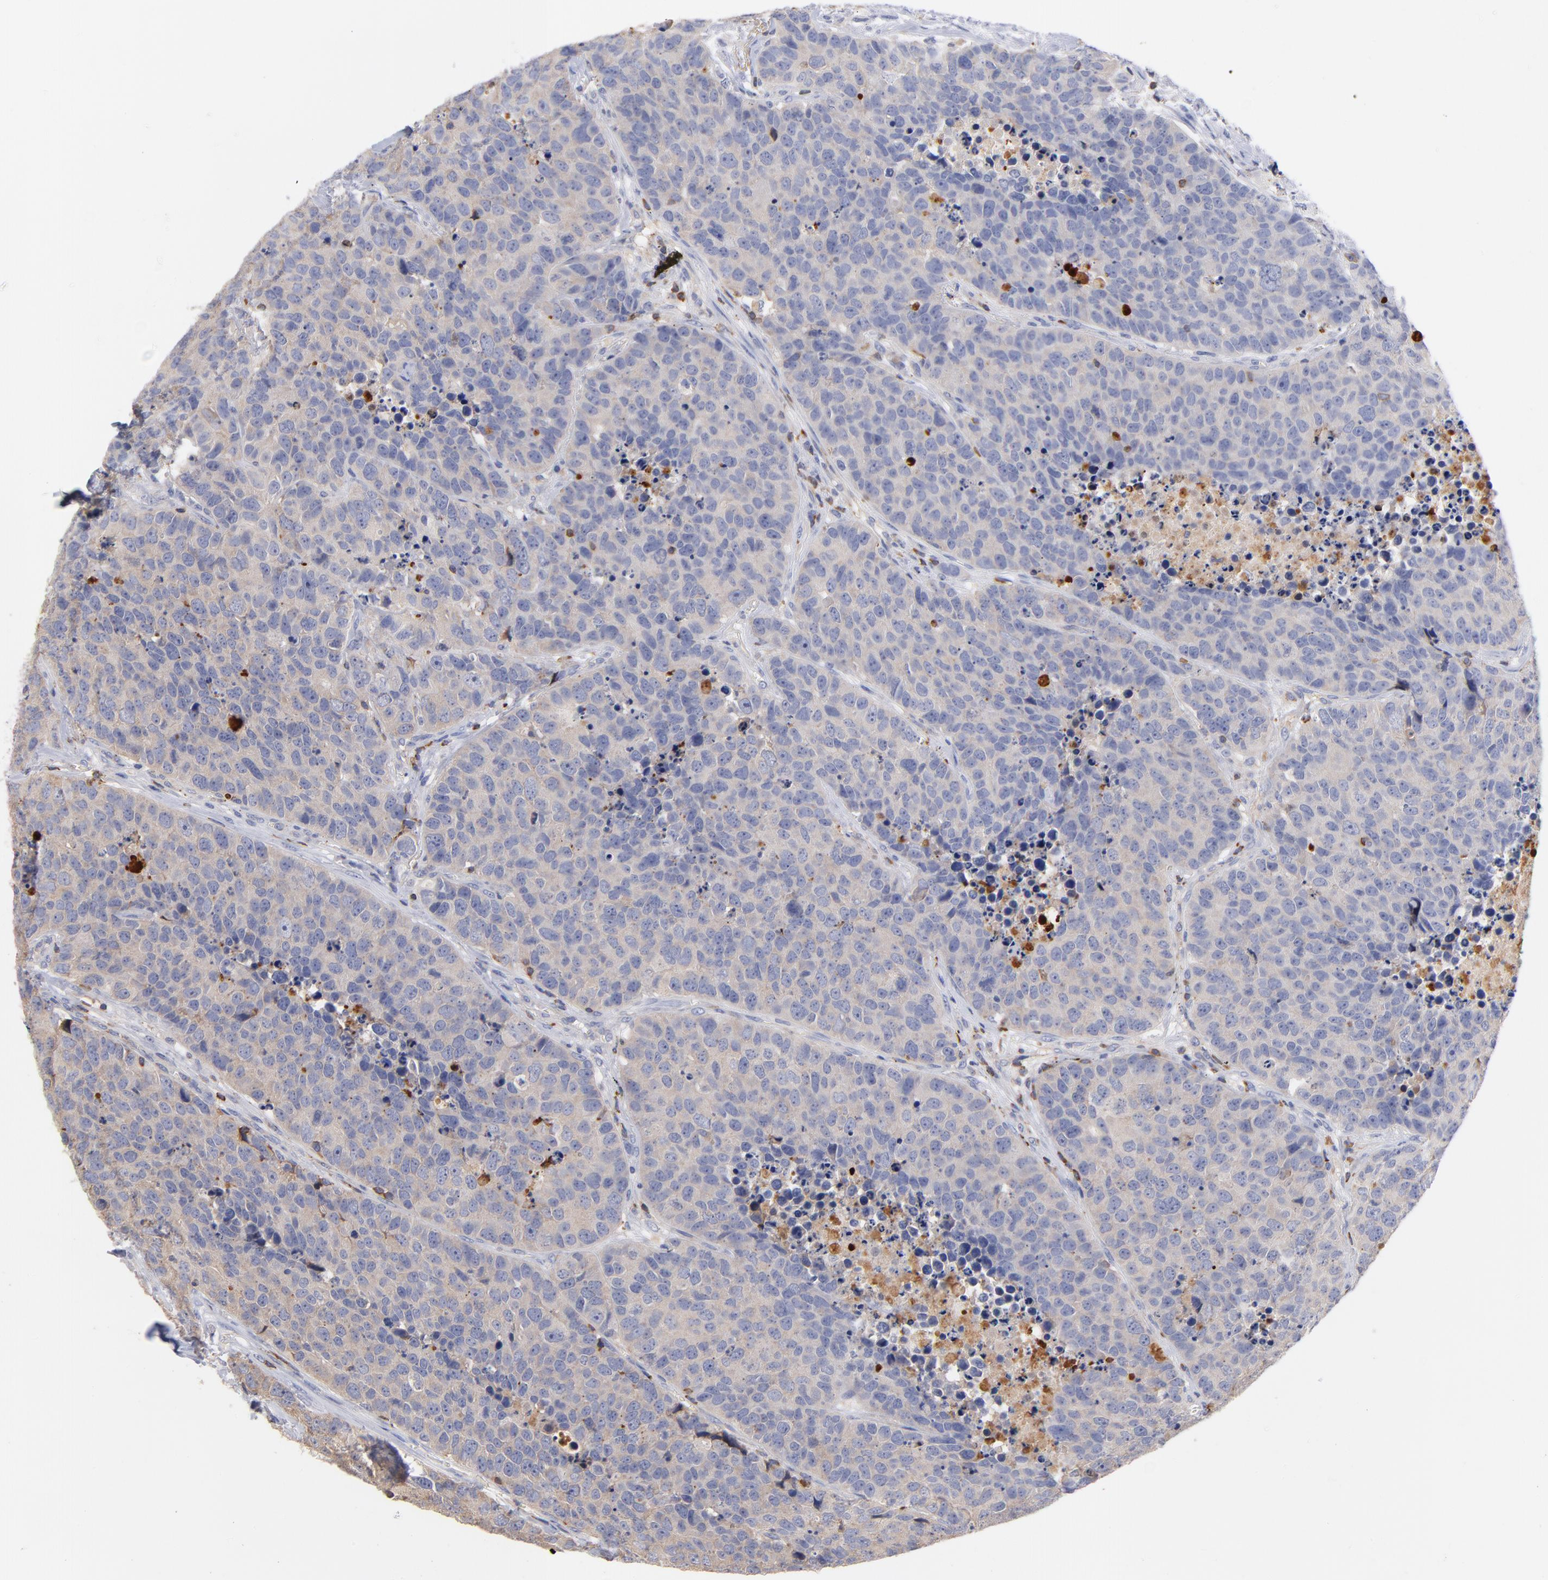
{"staining": {"intensity": "negative", "quantity": "none", "location": "none"}, "tissue": "carcinoid", "cell_type": "Tumor cells", "image_type": "cancer", "snomed": [{"axis": "morphology", "description": "Carcinoid, malignant, NOS"}, {"axis": "topography", "description": "Lung"}], "caption": "Tumor cells show no significant protein expression in carcinoid (malignant). Nuclei are stained in blue.", "gene": "KREMEN2", "patient": {"sex": "male", "age": 60}}